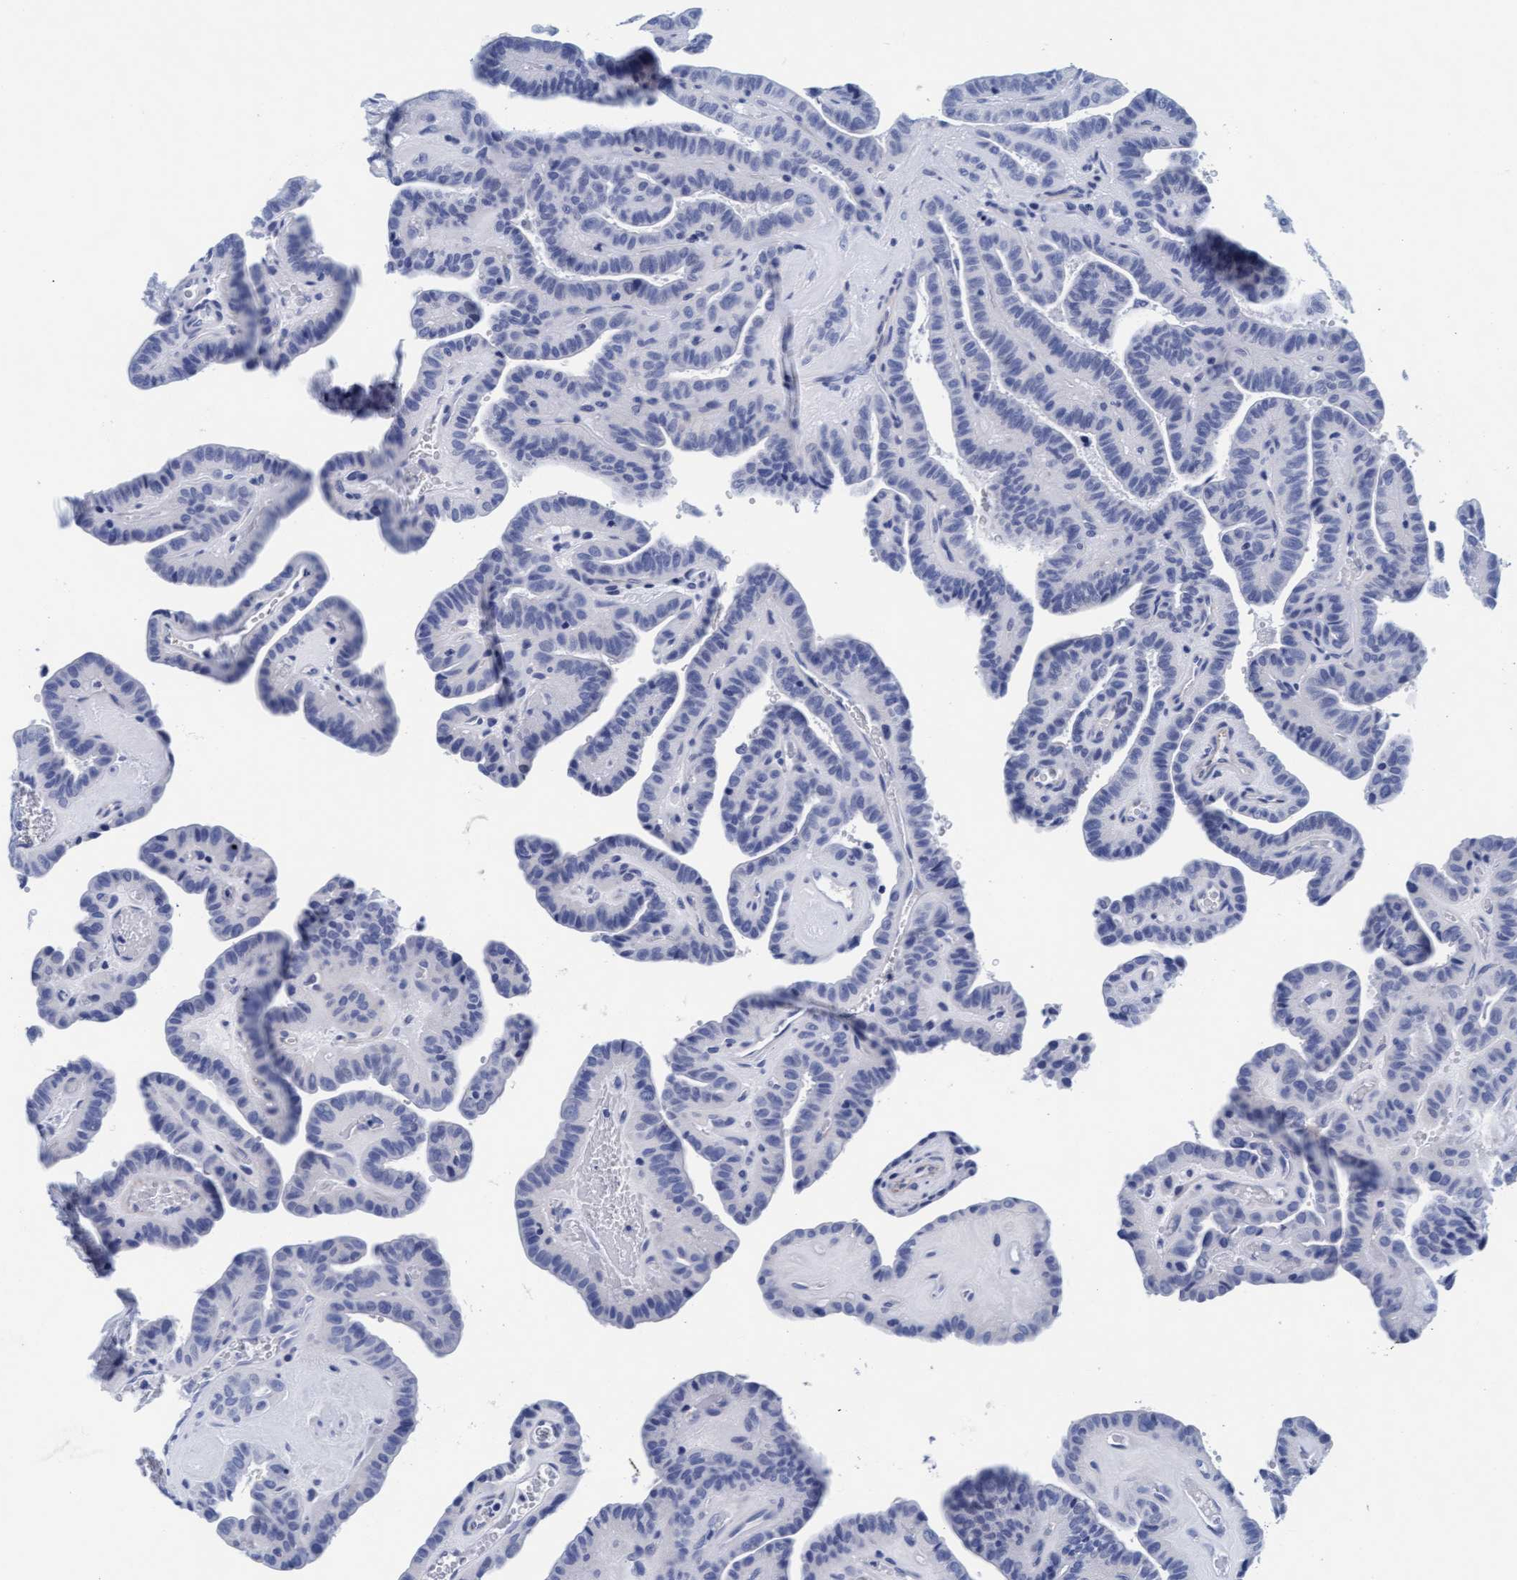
{"staining": {"intensity": "negative", "quantity": "none", "location": "none"}, "tissue": "thyroid cancer", "cell_type": "Tumor cells", "image_type": "cancer", "snomed": [{"axis": "morphology", "description": "Papillary adenocarcinoma, NOS"}, {"axis": "topography", "description": "Thyroid gland"}], "caption": "DAB immunohistochemical staining of human papillary adenocarcinoma (thyroid) demonstrates no significant expression in tumor cells.", "gene": "ARSG", "patient": {"sex": "male", "age": 77}}